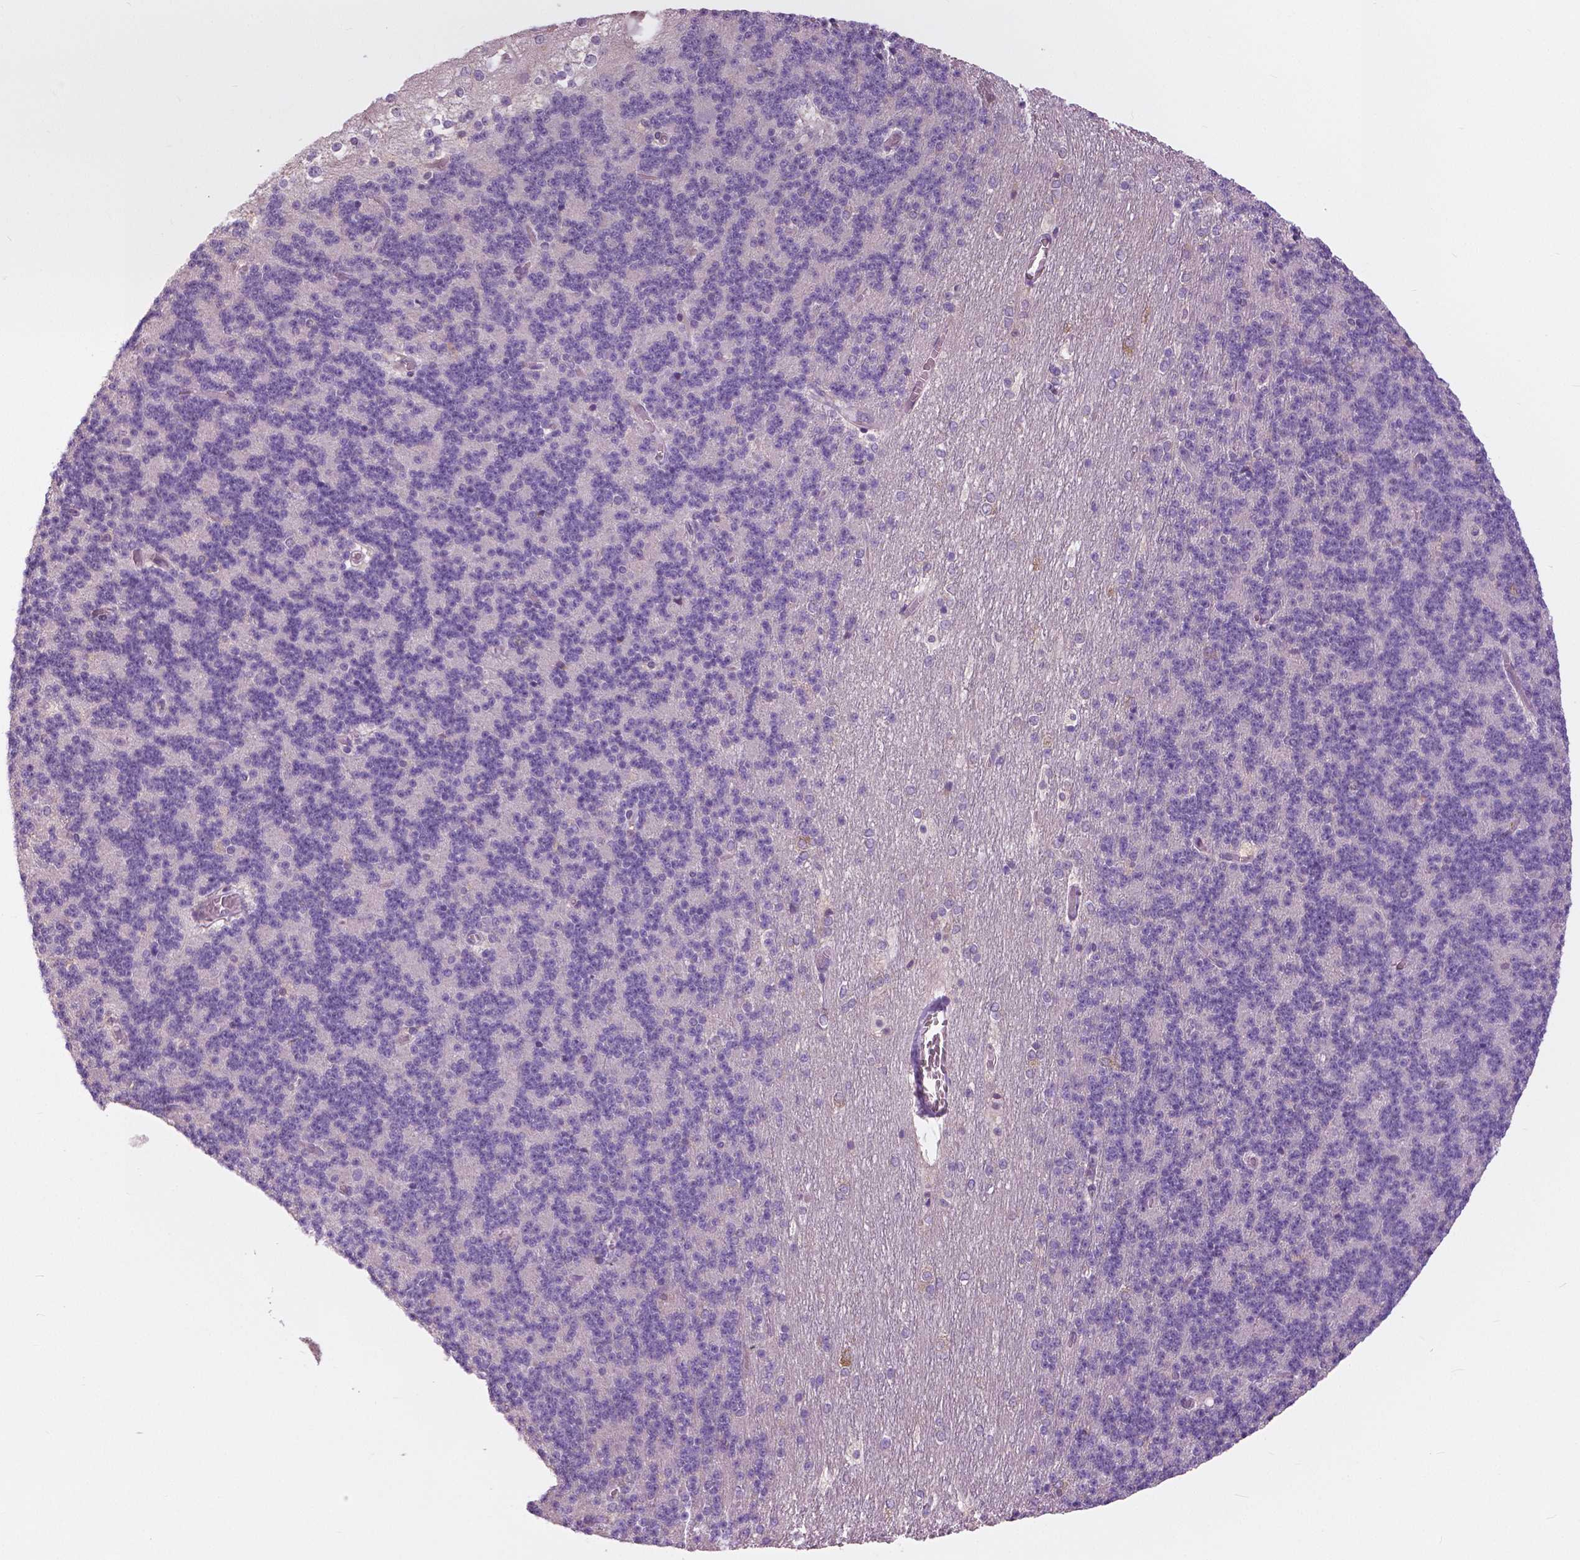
{"staining": {"intensity": "negative", "quantity": "none", "location": "none"}, "tissue": "cerebellum", "cell_type": "Cells in granular layer", "image_type": "normal", "snomed": [{"axis": "morphology", "description": "Normal tissue, NOS"}, {"axis": "topography", "description": "Cerebellum"}], "caption": "This is an immunohistochemistry (IHC) histopathology image of normal cerebellum. There is no staining in cells in granular layer.", "gene": "SERPINI1", "patient": {"sex": "female", "age": 19}}